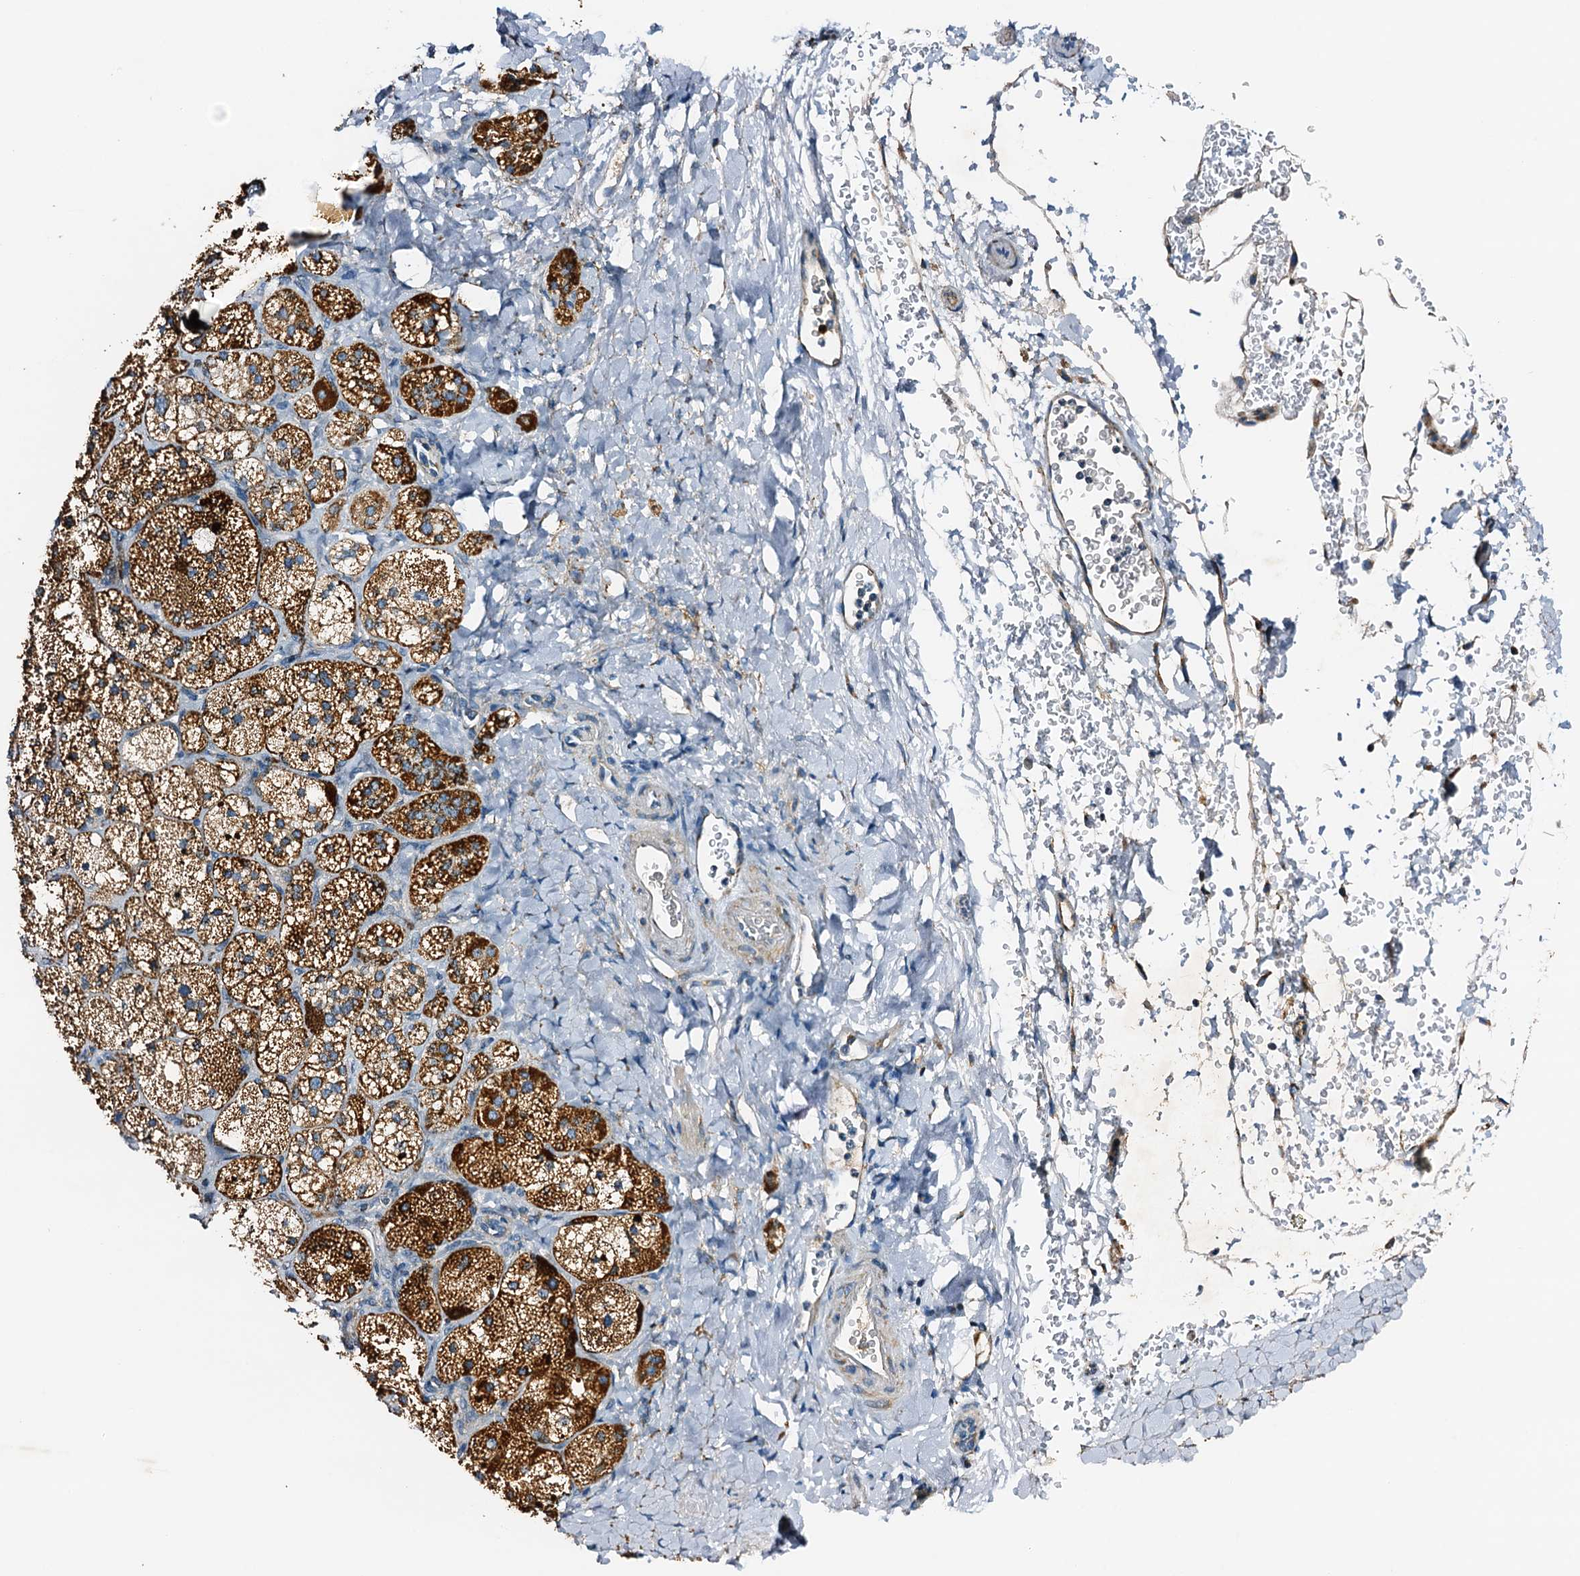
{"staining": {"intensity": "strong", "quantity": ">75%", "location": "cytoplasmic/membranous"}, "tissue": "adrenal gland", "cell_type": "Glandular cells", "image_type": "normal", "snomed": [{"axis": "morphology", "description": "Normal tissue, NOS"}, {"axis": "topography", "description": "Adrenal gland"}], "caption": "IHC micrograph of normal adrenal gland: human adrenal gland stained using immunohistochemistry exhibits high levels of strong protein expression localized specifically in the cytoplasmic/membranous of glandular cells, appearing as a cytoplasmic/membranous brown color.", "gene": "POC1A", "patient": {"sex": "male", "age": 61}}